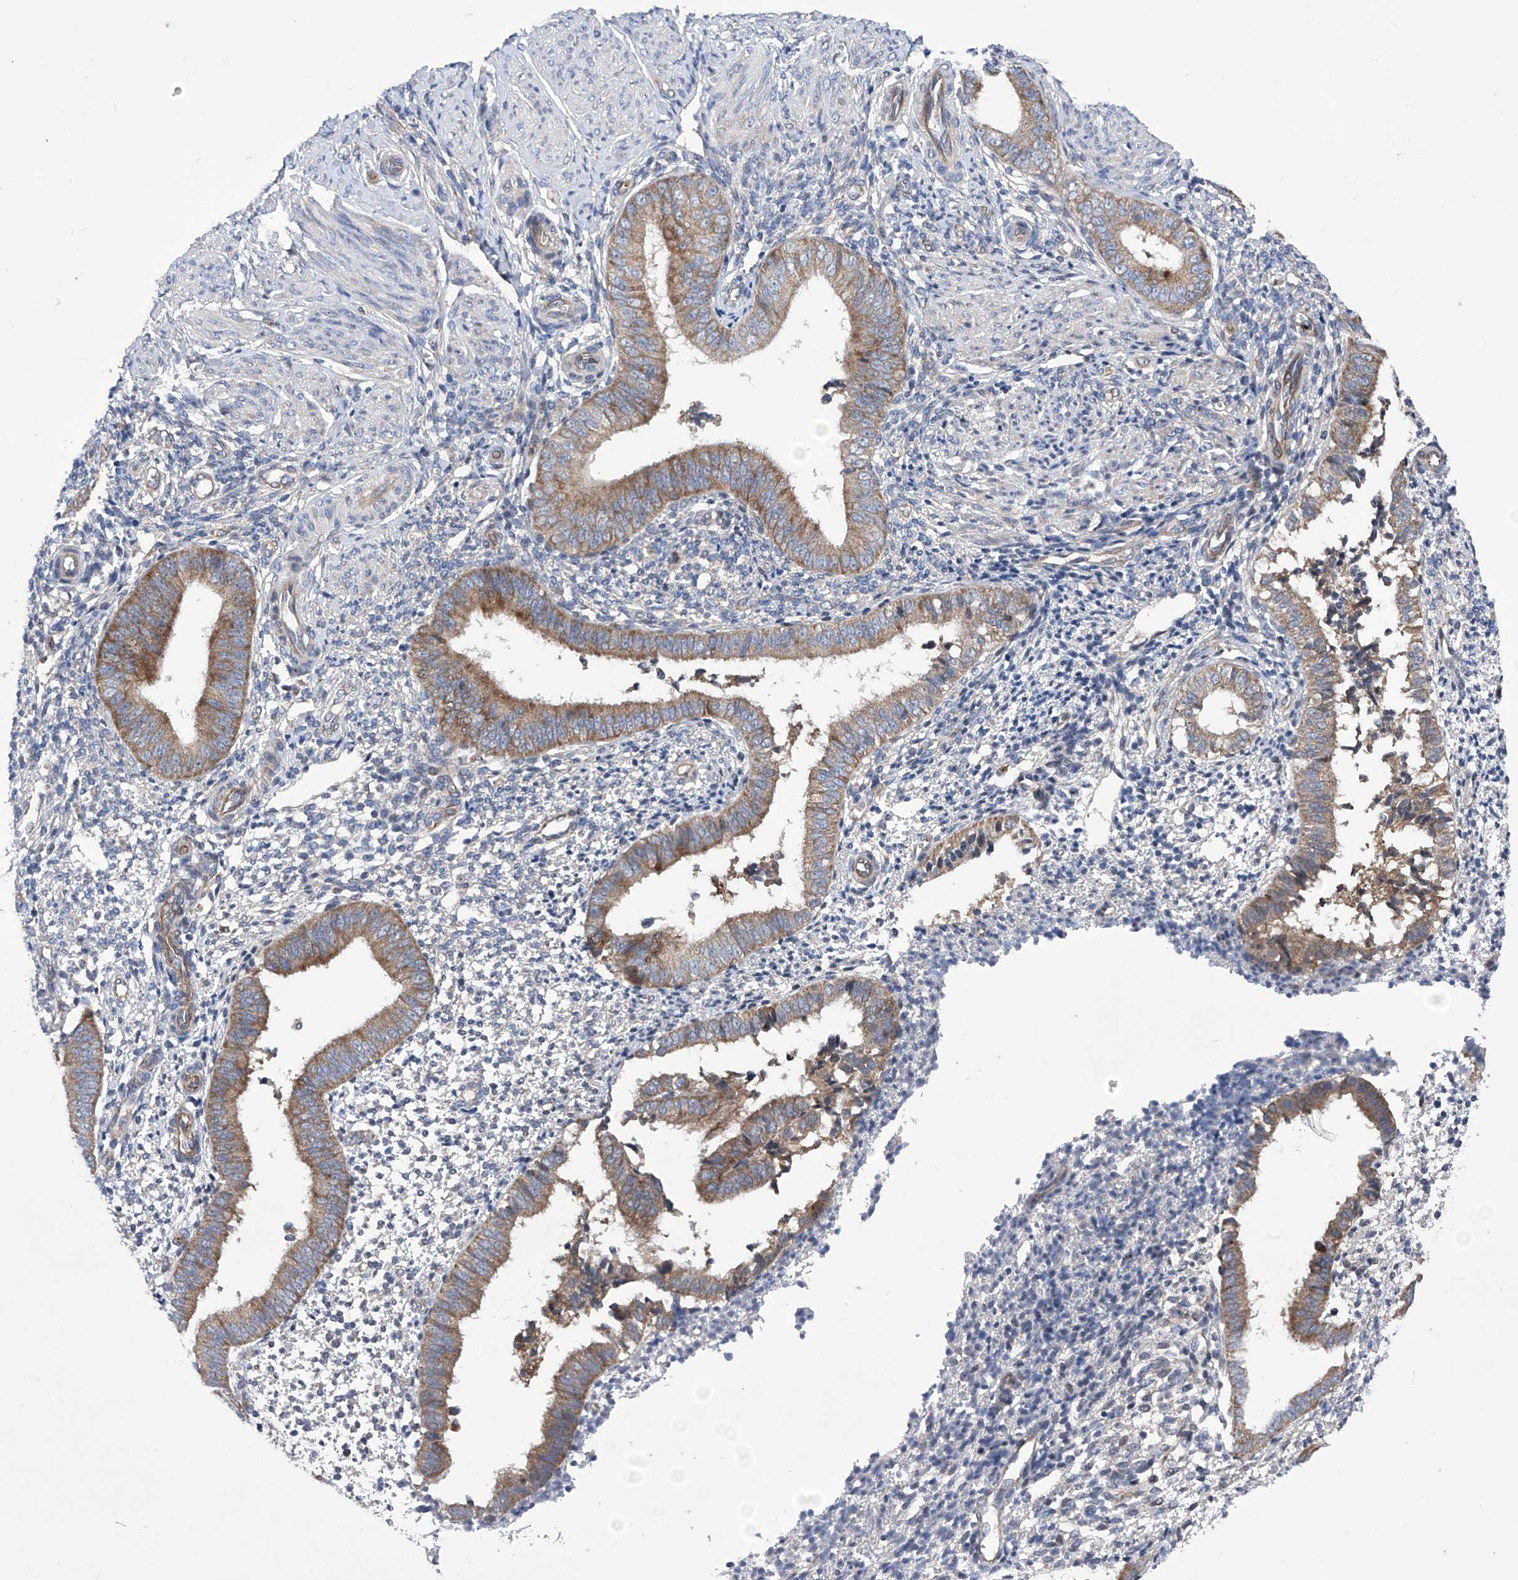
{"staining": {"intensity": "negative", "quantity": "none", "location": "none"}, "tissue": "endometrium", "cell_type": "Cells in endometrial stroma", "image_type": "normal", "snomed": [{"axis": "morphology", "description": "Normal tissue, NOS"}, {"axis": "topography", "description": "Uterus"}, {"axis": "topography", "description": "Endometrium"}], "caption": "DAB (3,3'-diaminobenzidine) immunohistochemical staining of benign human endometrium displays no significant expression in cells in endometrial stroma.", "gene": "KTI12", "patient": {"sex": "female", "age": 48}}